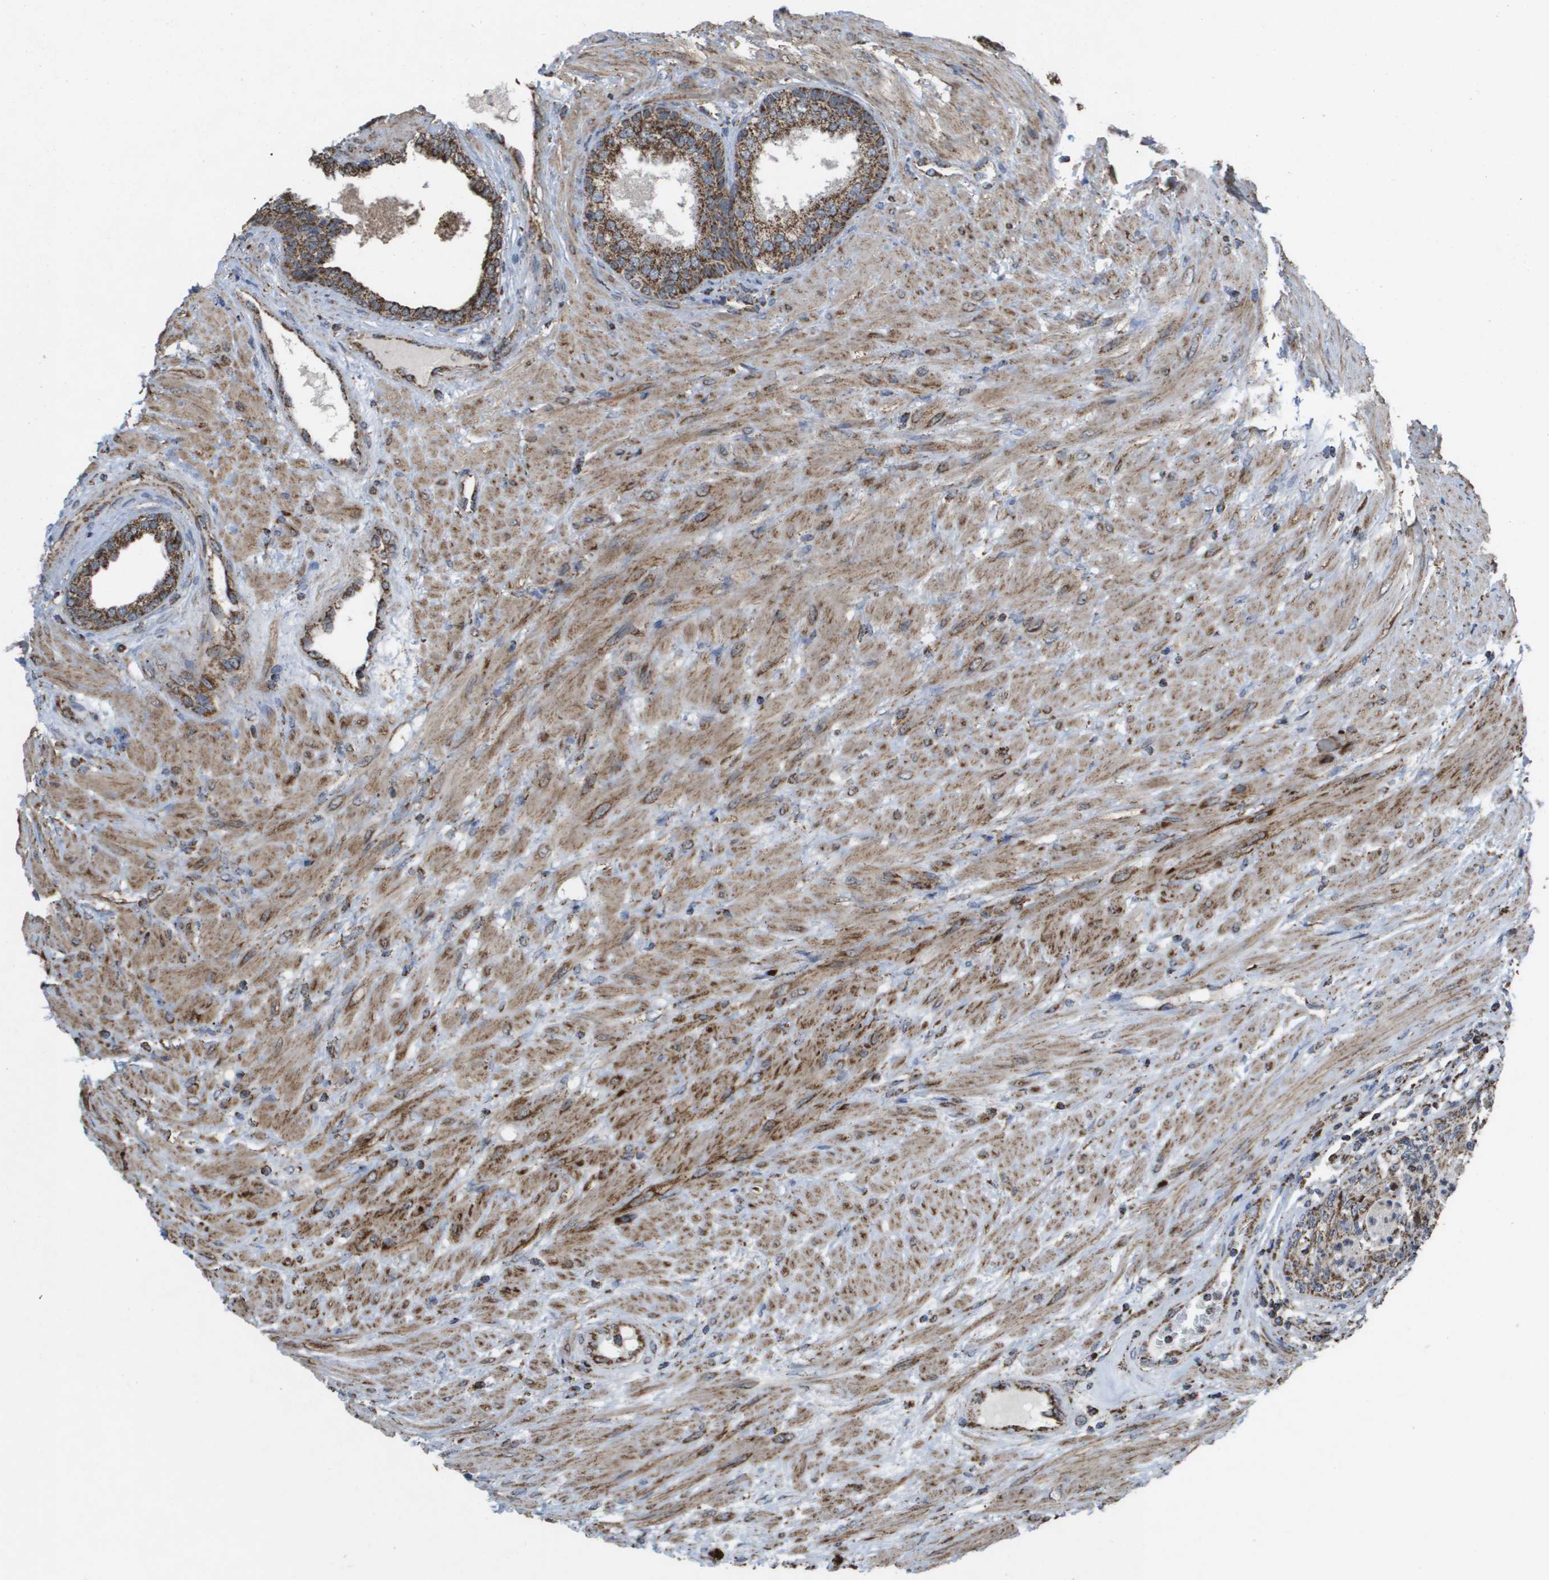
{"staining": {"intensity": "strong", "quantity": ">75%", "location": "cytoplasmic/membranous"}, "tissue": "prostate", "cell_type": "Glandular cells", "image_type": "normal", "snomed": [{"axis": "morphology", "description": "Normal tissue, NOS"}, {"axis": "topography", "description": "Prostate"}], "caption": "Protein staining reveals strong cytoplasmic/membranous positivity in about >75% of glandular cells in unremarkable prostate. (IHC, brightfield microscopy, high magnification).", "gene": "HSPE1", "patient": {"sex": "male", "age": 76}}